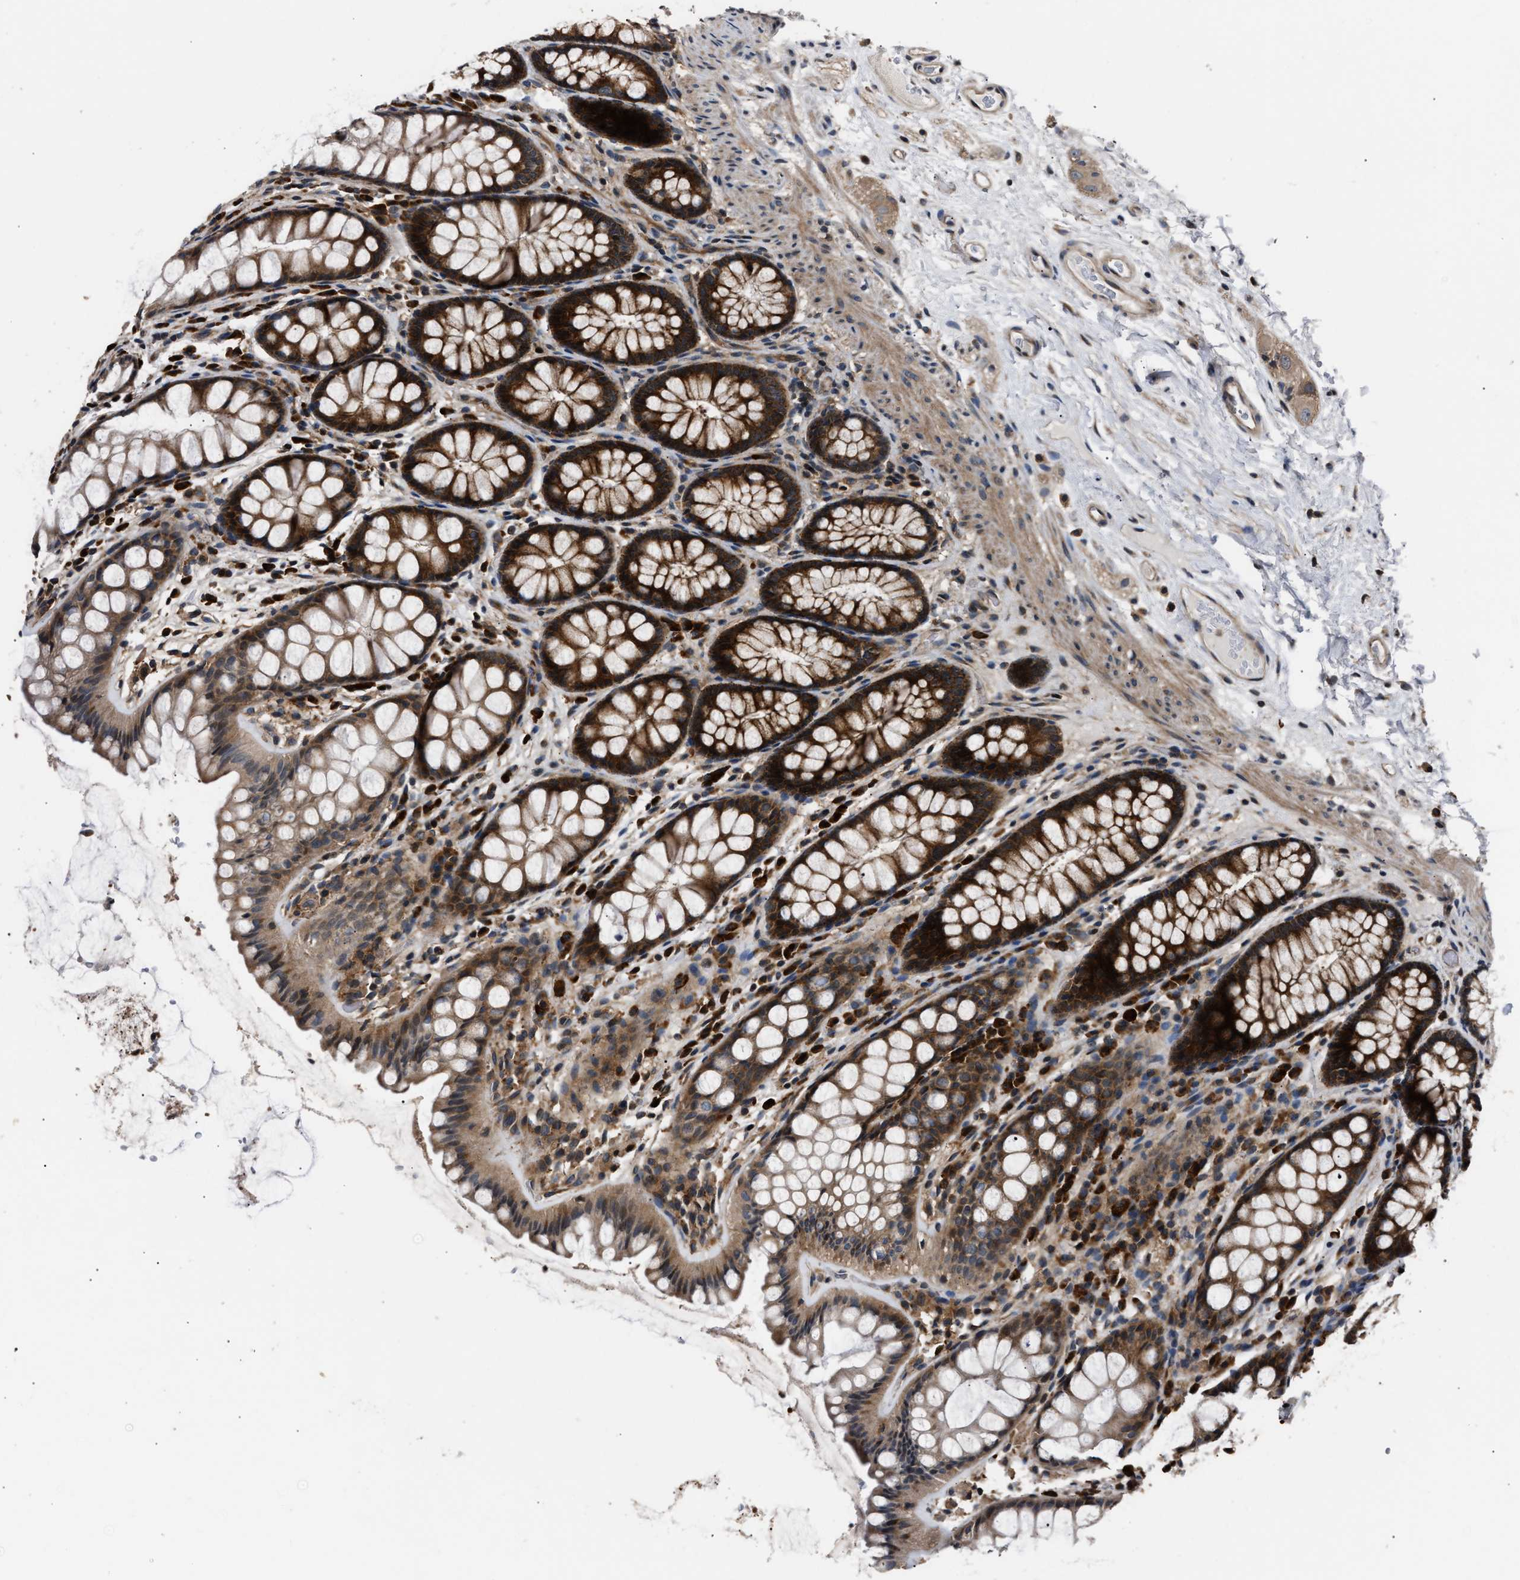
{"staining": {"intensity": "moderate", "quantity": ">75%", "location": "cytoplasmic/membranous"}, "tissue": "colon", "cell_type": "Endothelial cells", "image_type": "normal", "snomed": [{"axis": "morphology", "description": "Normal tissue, NOS"}, {"axis": "topography", "description": "Colon"}], "caption": "A brown stain highlights moderate cytoplasmic/membranous staining of a protein in endothelial cells of benign colon. (DAB (3,3'-diaminobenzidine) IHC, brown staining for protein, blue staining for nuclei).", "gene": "IMPDH2", "patient": {"sex": "female", "age": 55}}